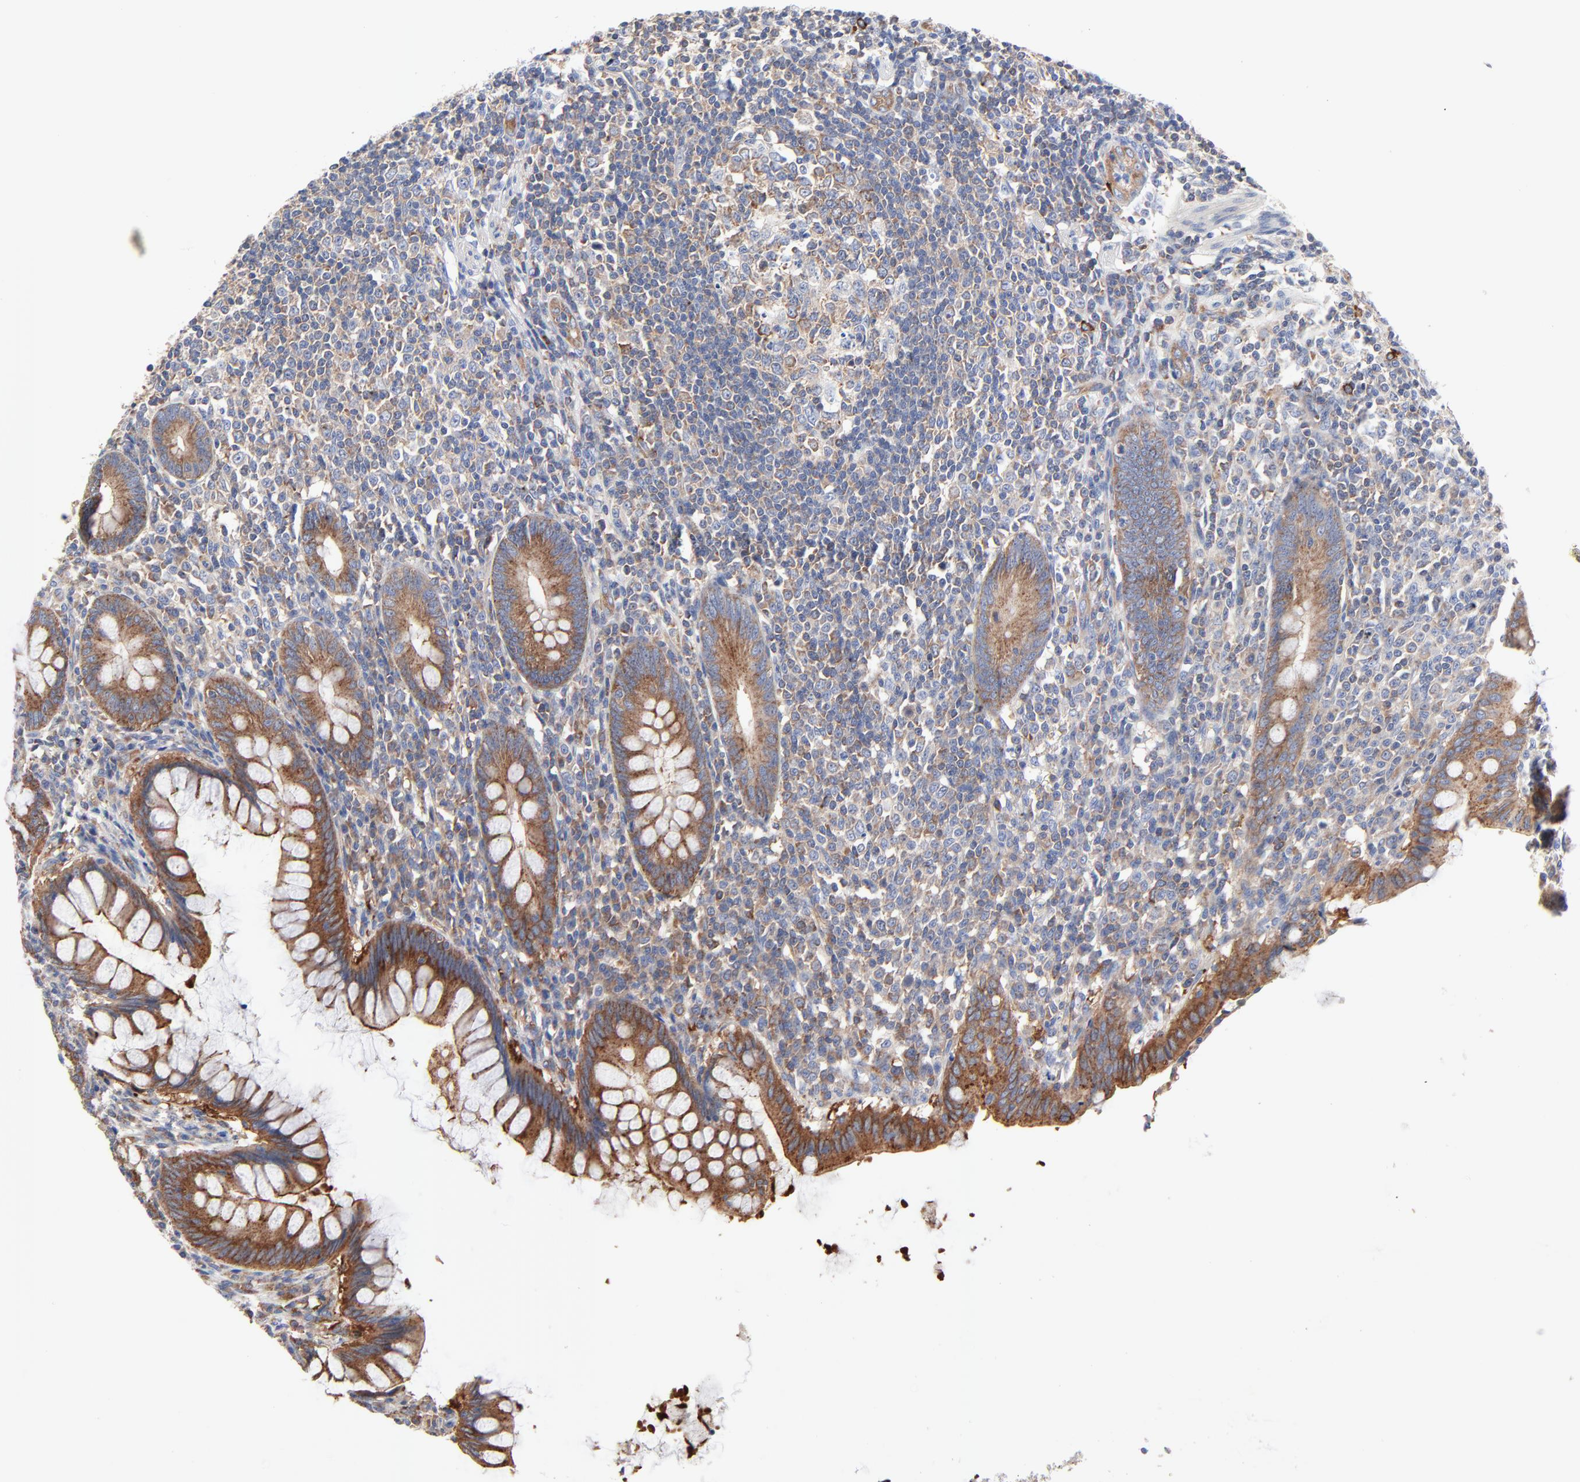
{"staining": {"intensity": "moderate", "quantity": ">75%", "location": "cytoplasmic/membranous"}, "tissue": "appendix", "cell_type": "Glandular cells", "image_type": "normal", "snomed": [{"axis": "morphology", "description": "Normal tissue, NOS"}, {"axis": "topography", "description": "Appendix"}], "caption": "Immunohistochemistry (IHC) (DAB (3,3'-diaminobenzidine)) staining of normal appendix shows moderate cytoplasmic/membranous protein expression in about >75% of glandular cells.", "gene": "CD2AP", "patient": {"sex": "female", "age": 66}}